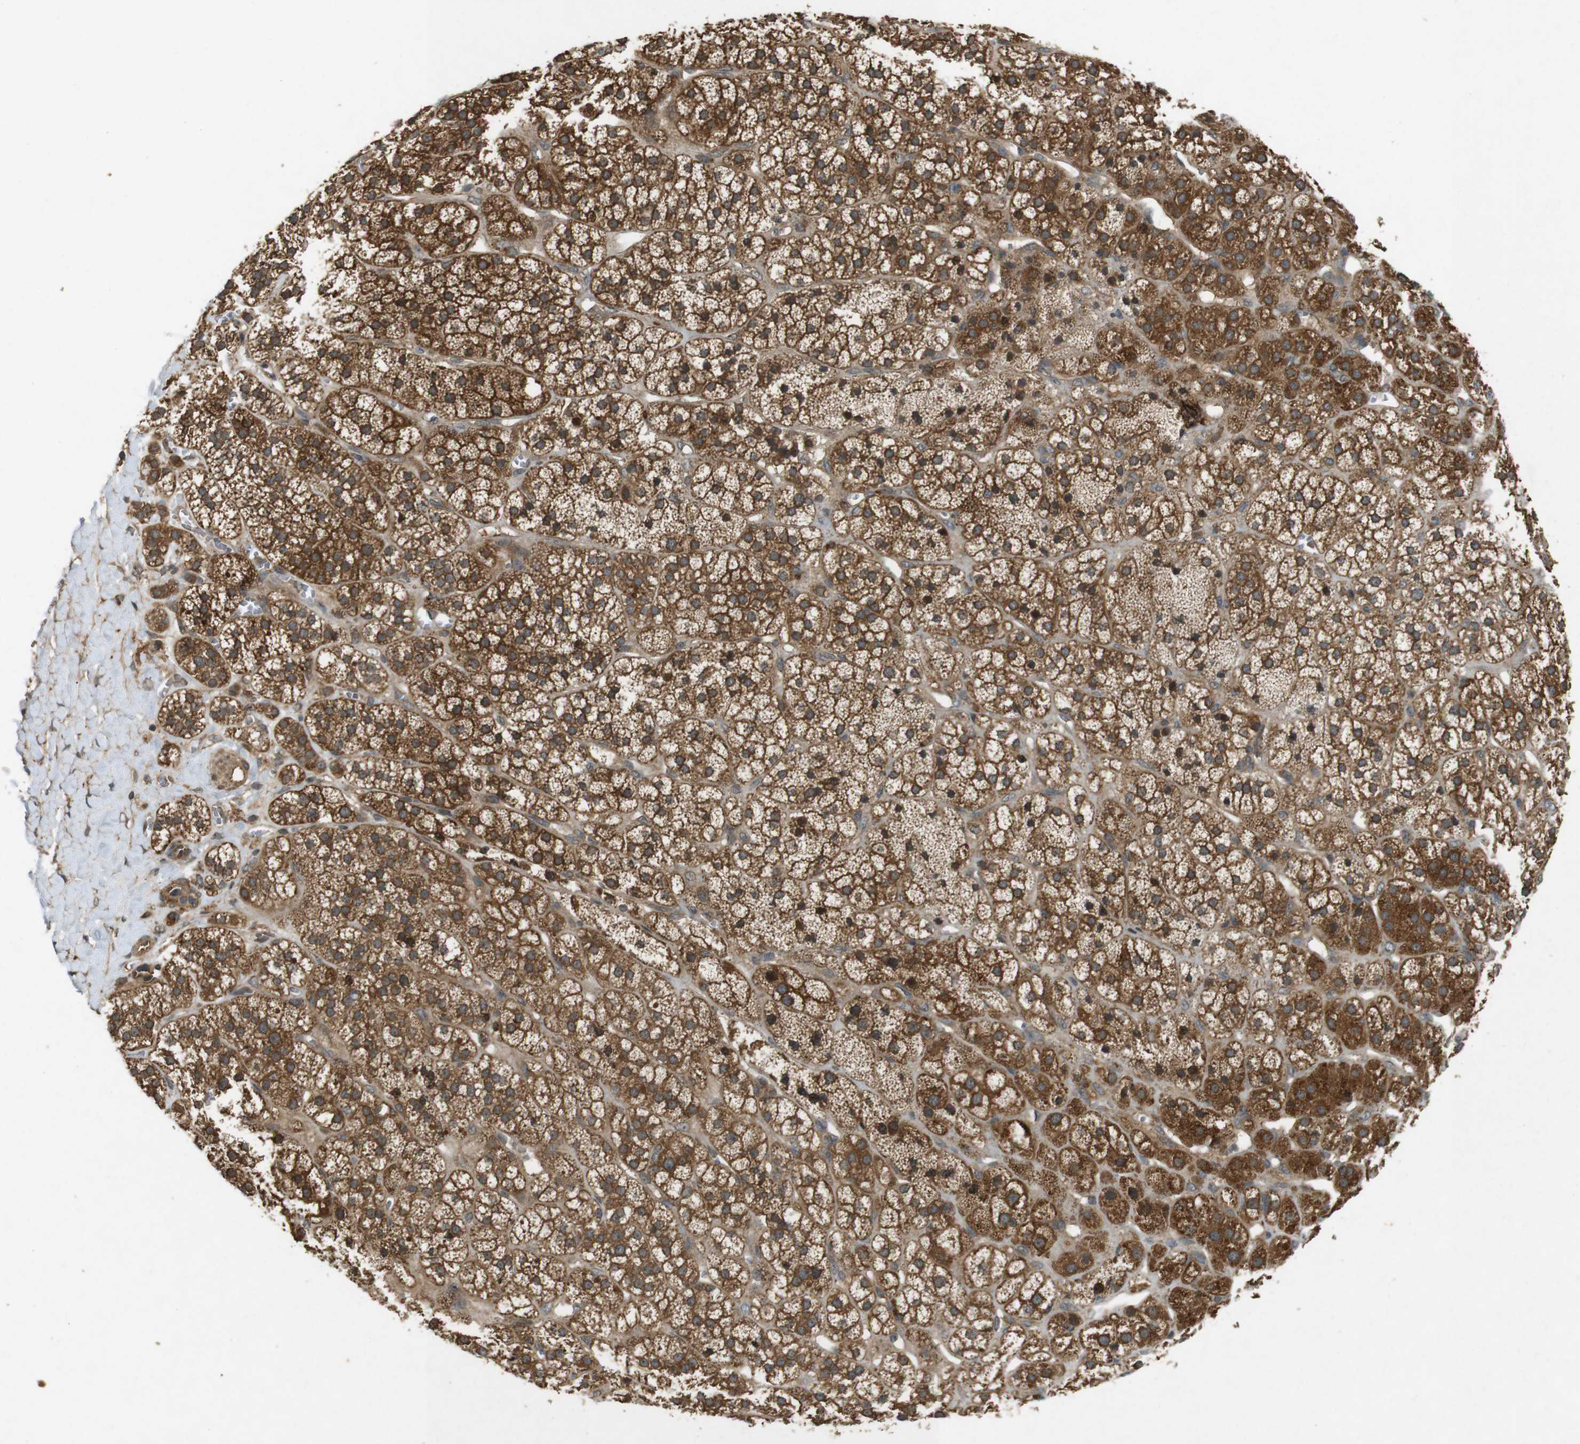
{"staining": {"intensity": "strong", "quantity": ">75%", "location": "cytoplasmic/membranous"}, "tissue": "adrenal gland", "cell_type": "Glandular cells", "image_type": "normal", "snomed": [{"axis": "morphology", "description": "Normal tissue, NOS"}, {"axis": "topography", "description": "Adrenal gland"}], "caption": "This photomicrograph displays immunohistochemistry staining of benign human adrenal gland, with high strong cytoplasmic/membranous expression in approximately >75% of glandular cells.", "gene": "TAP1", "patient": {"sex": "male", "age": 56}}